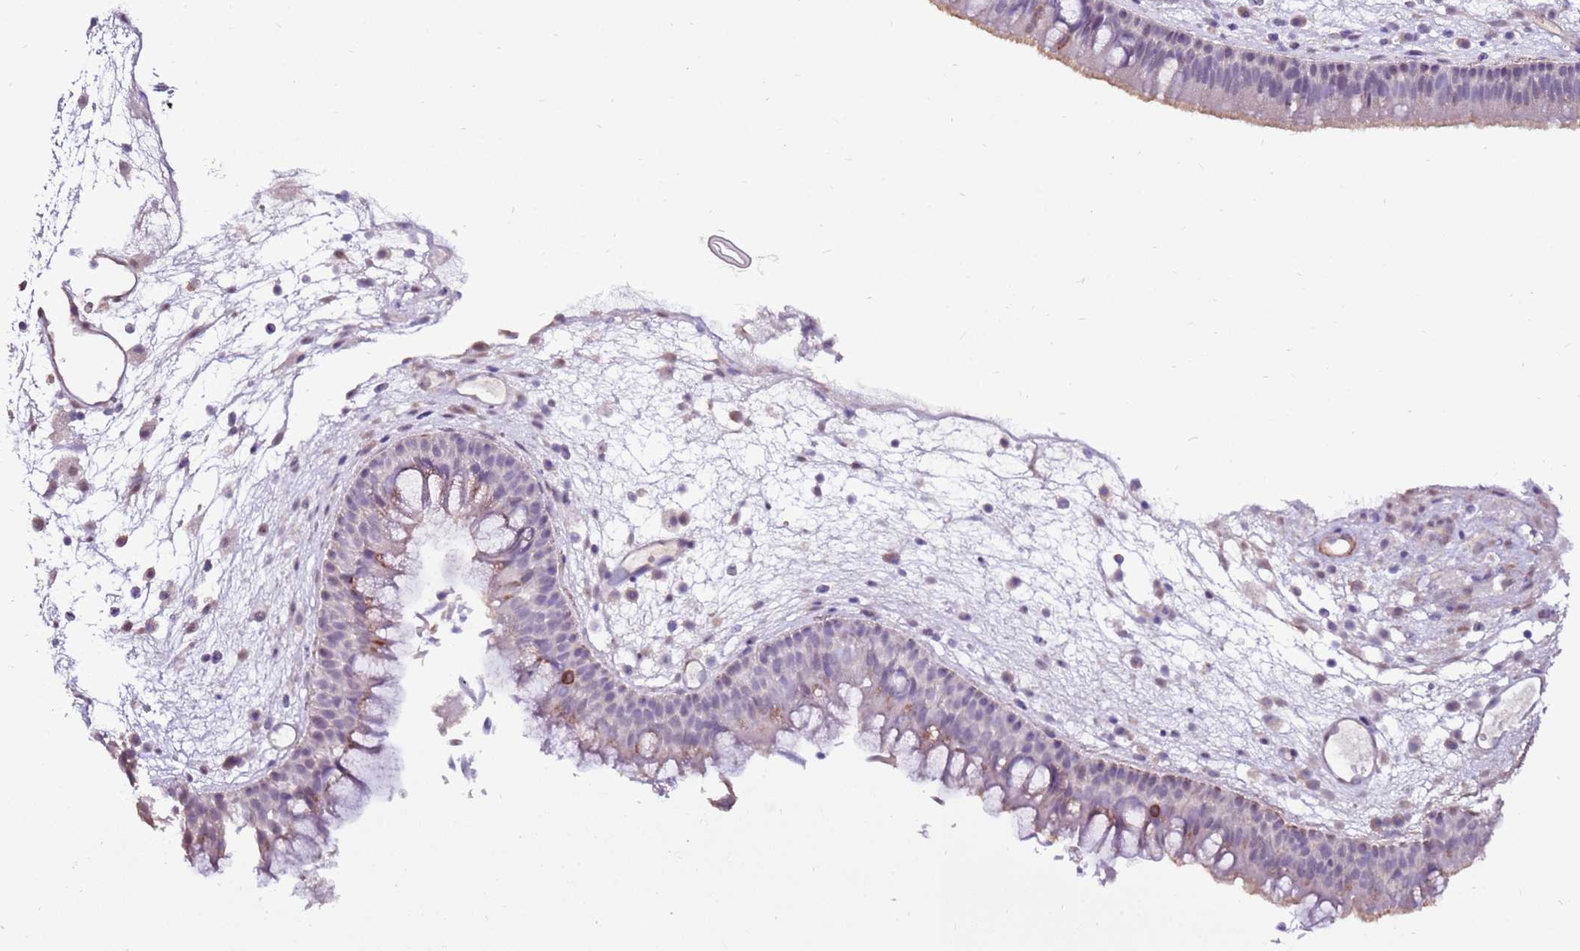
{"staining": {"intensity": "negative", "quantity": "none", "location": "none"}, "tissue": "nasopharynx", "cell_type": "Respiratory epithelial cells", "image_type": "normal", "snomed": [{"axis": "morphology", "description": "Normal tissue, NOS"}, {"axis": "morphology", "description": "Inflammation, NOS"}, {"axis": "morphology", "description": "Malignant melanoma, Metastatic site"}, {"axis": "topography", "description": "Nasopharynx"}], "caption": "Protein analysis of normal nasopharynx shows no significant expression in respiratory epithelial cells.", "gene": "ART5", "patient": {"sex": "male", "age": 70}}